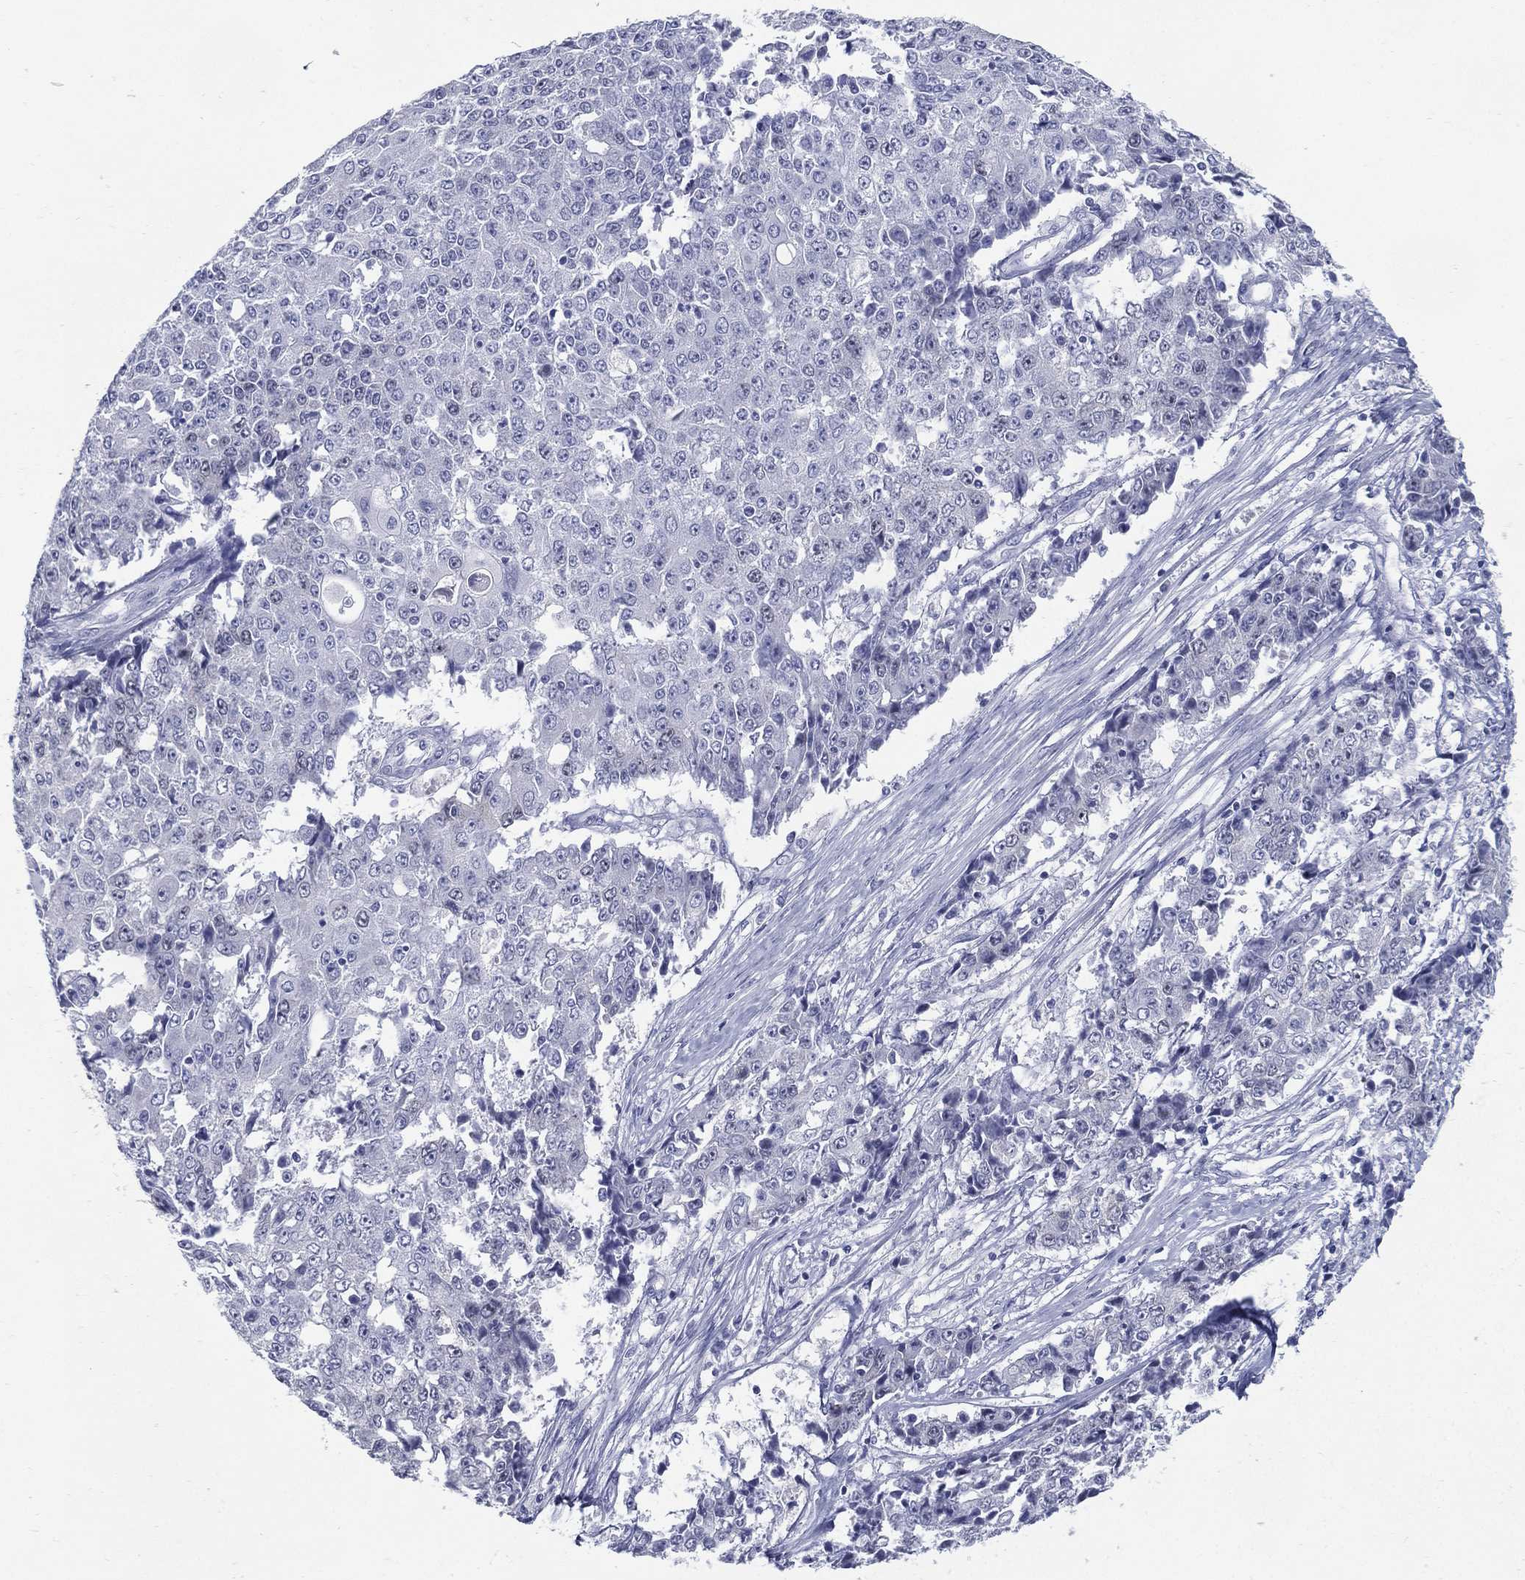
{"staining": {"intensity": "negative", "quantity": "none", "location": "none"}, "tissue": "ovarian cancer", "cell_type": "Tumor cells", "image_type": "cancer", "snomed": [{"axis": "morphology", "description": "Carcinoma, endometroid"}, {"axis": "topography", "description": "Ovary"}], "caption": "DAB (3,3'-diaminobenzidine) immunohistochemical staining of human endometroid carcinoma (ovarian) displays no significant staining in tumor cells.", "gene": "KIF2C", "patient": {"sex": "female", "age": 42}}